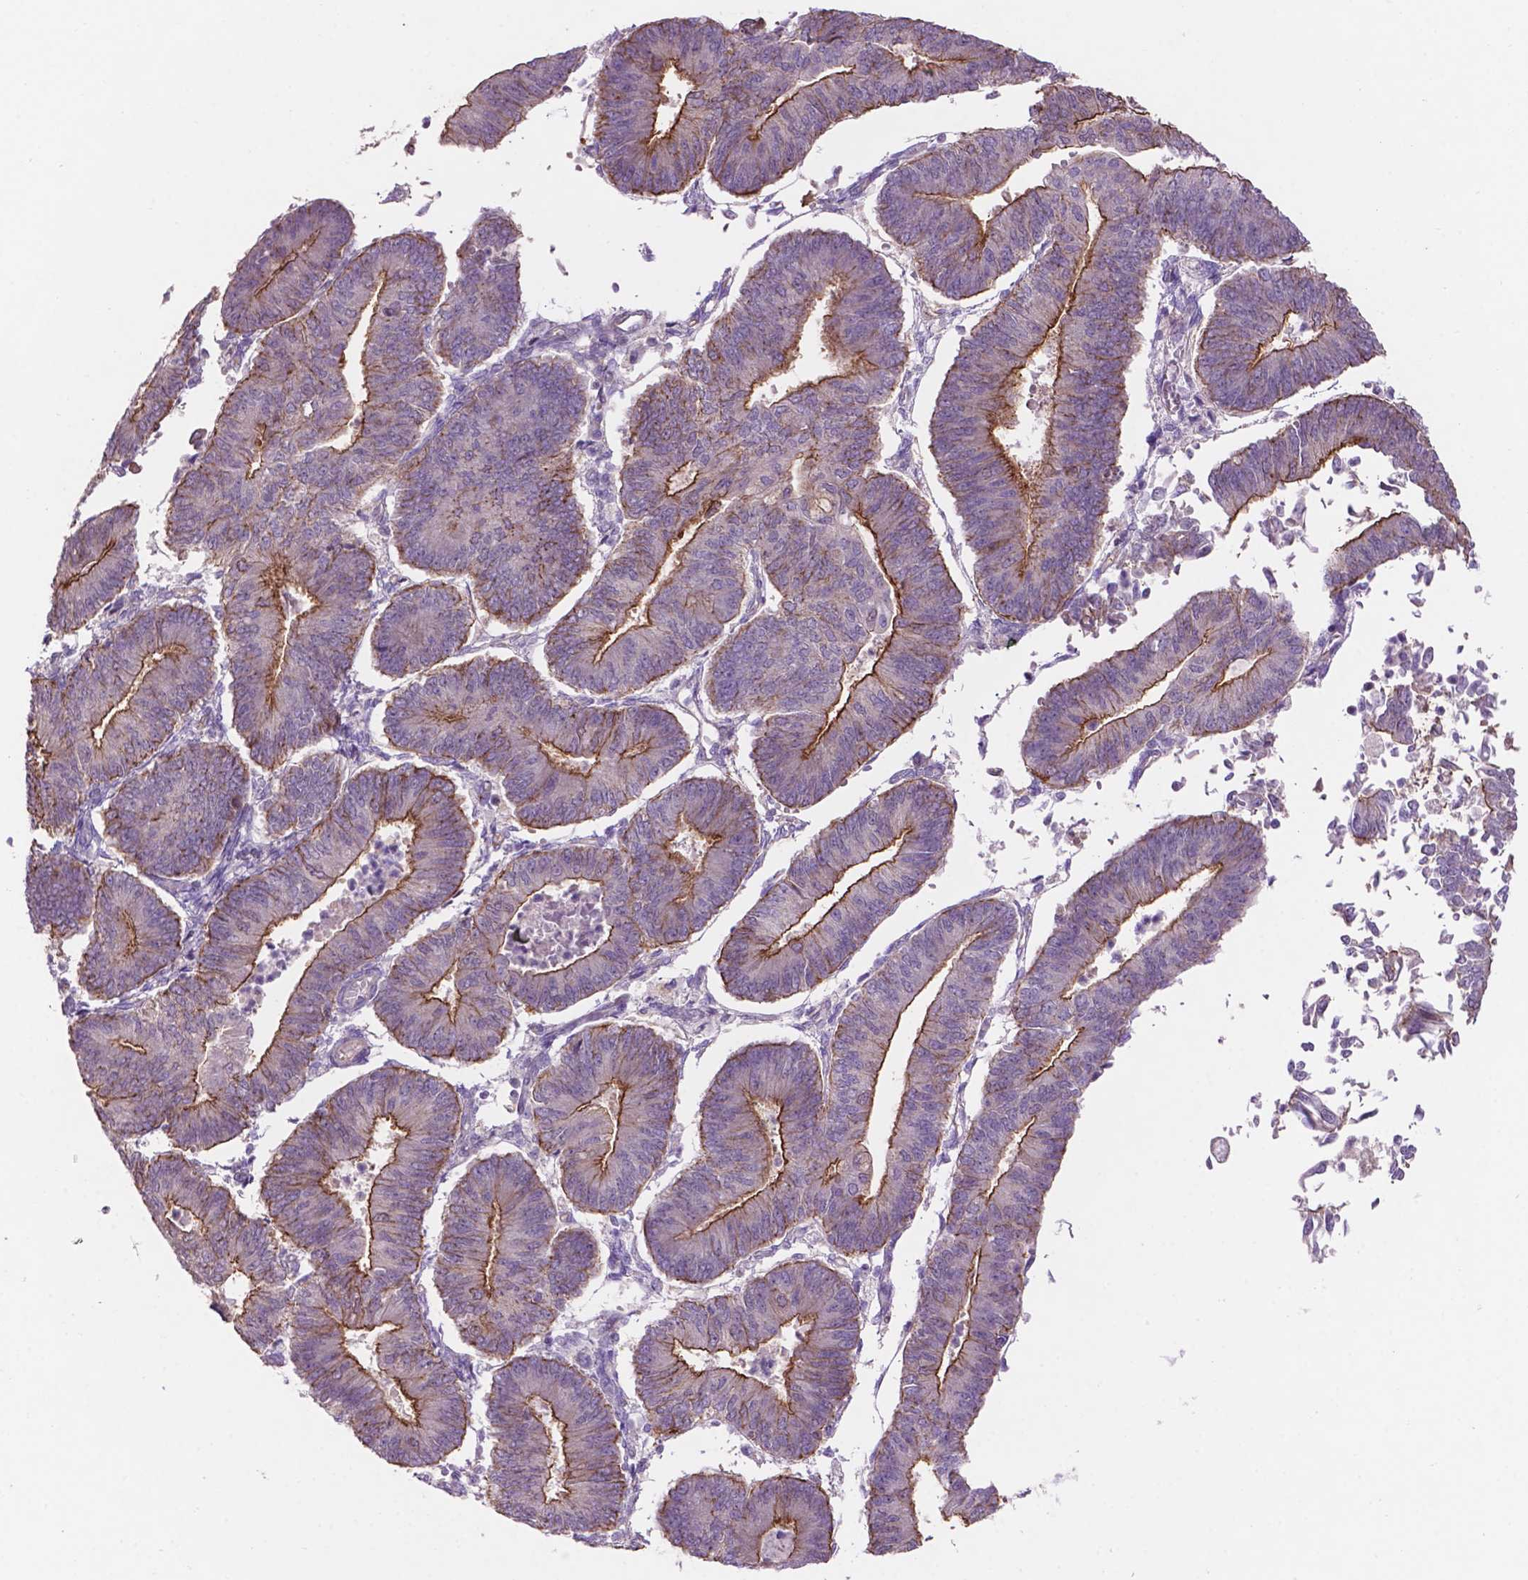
{"staining": {"intensity": "moderate", "quantity": "<25%", "location": "cytoplasmic/membranous"}, "tissue": "endometrial cancer", "cell_type": "Tumor cells", "image_type": "cancer", "snomed": [{"axis": "morphology", "description": "Adenocarcinoma, NOS"}, {"axis": "topography", "description": "Endometrium"}], "caption": "Endometrial adenocarcinoma stained with a protein marker demonstrates moderate staining in tumor cells.", "gene": "ARL5C", "patient": {"sex": "female", "age": 65}}